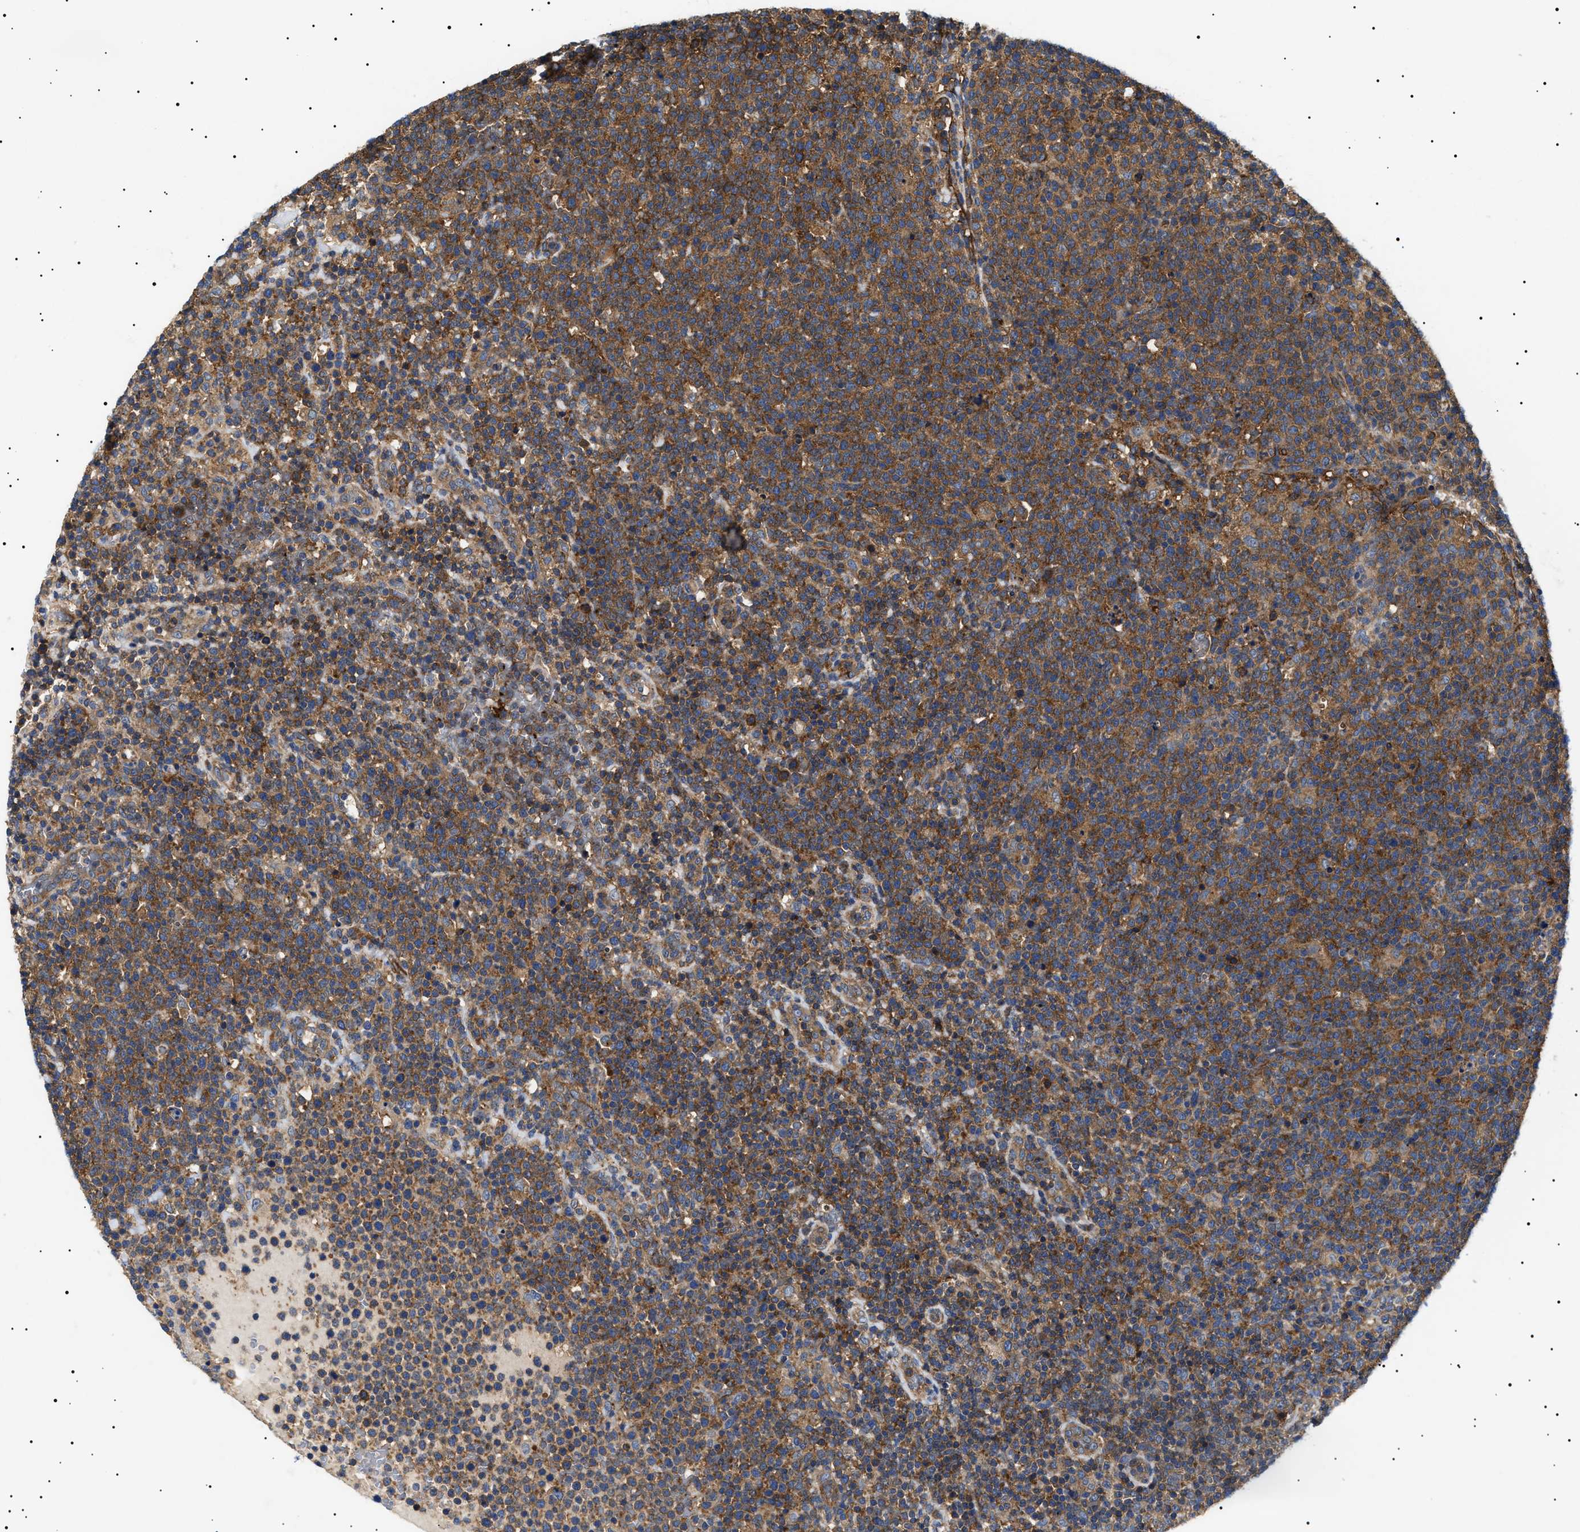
{"staining": {"intensity": "moderate", "quantity": ">75%", "location": "cytoplasmic/membranous"}, "tissue": "lymphoma", "cell_type": "Tumor cells", "image_type": "cancer", "snomed": [{"axis": "morphology", "description": "Malignant lymphoma, non-Hodgkin's type, High grade"}, {"axis": "topography", "description": "Lymph node"}], "caption": "A high-resolution image shows immunohistochemistry (IHC) staining of lymphoma, which shows moderate cytoplasmic/membranous expression in approximately >75% of tumor cells.", "gene": "TPP2", "patient": {"sex": "male", "age": 61}}